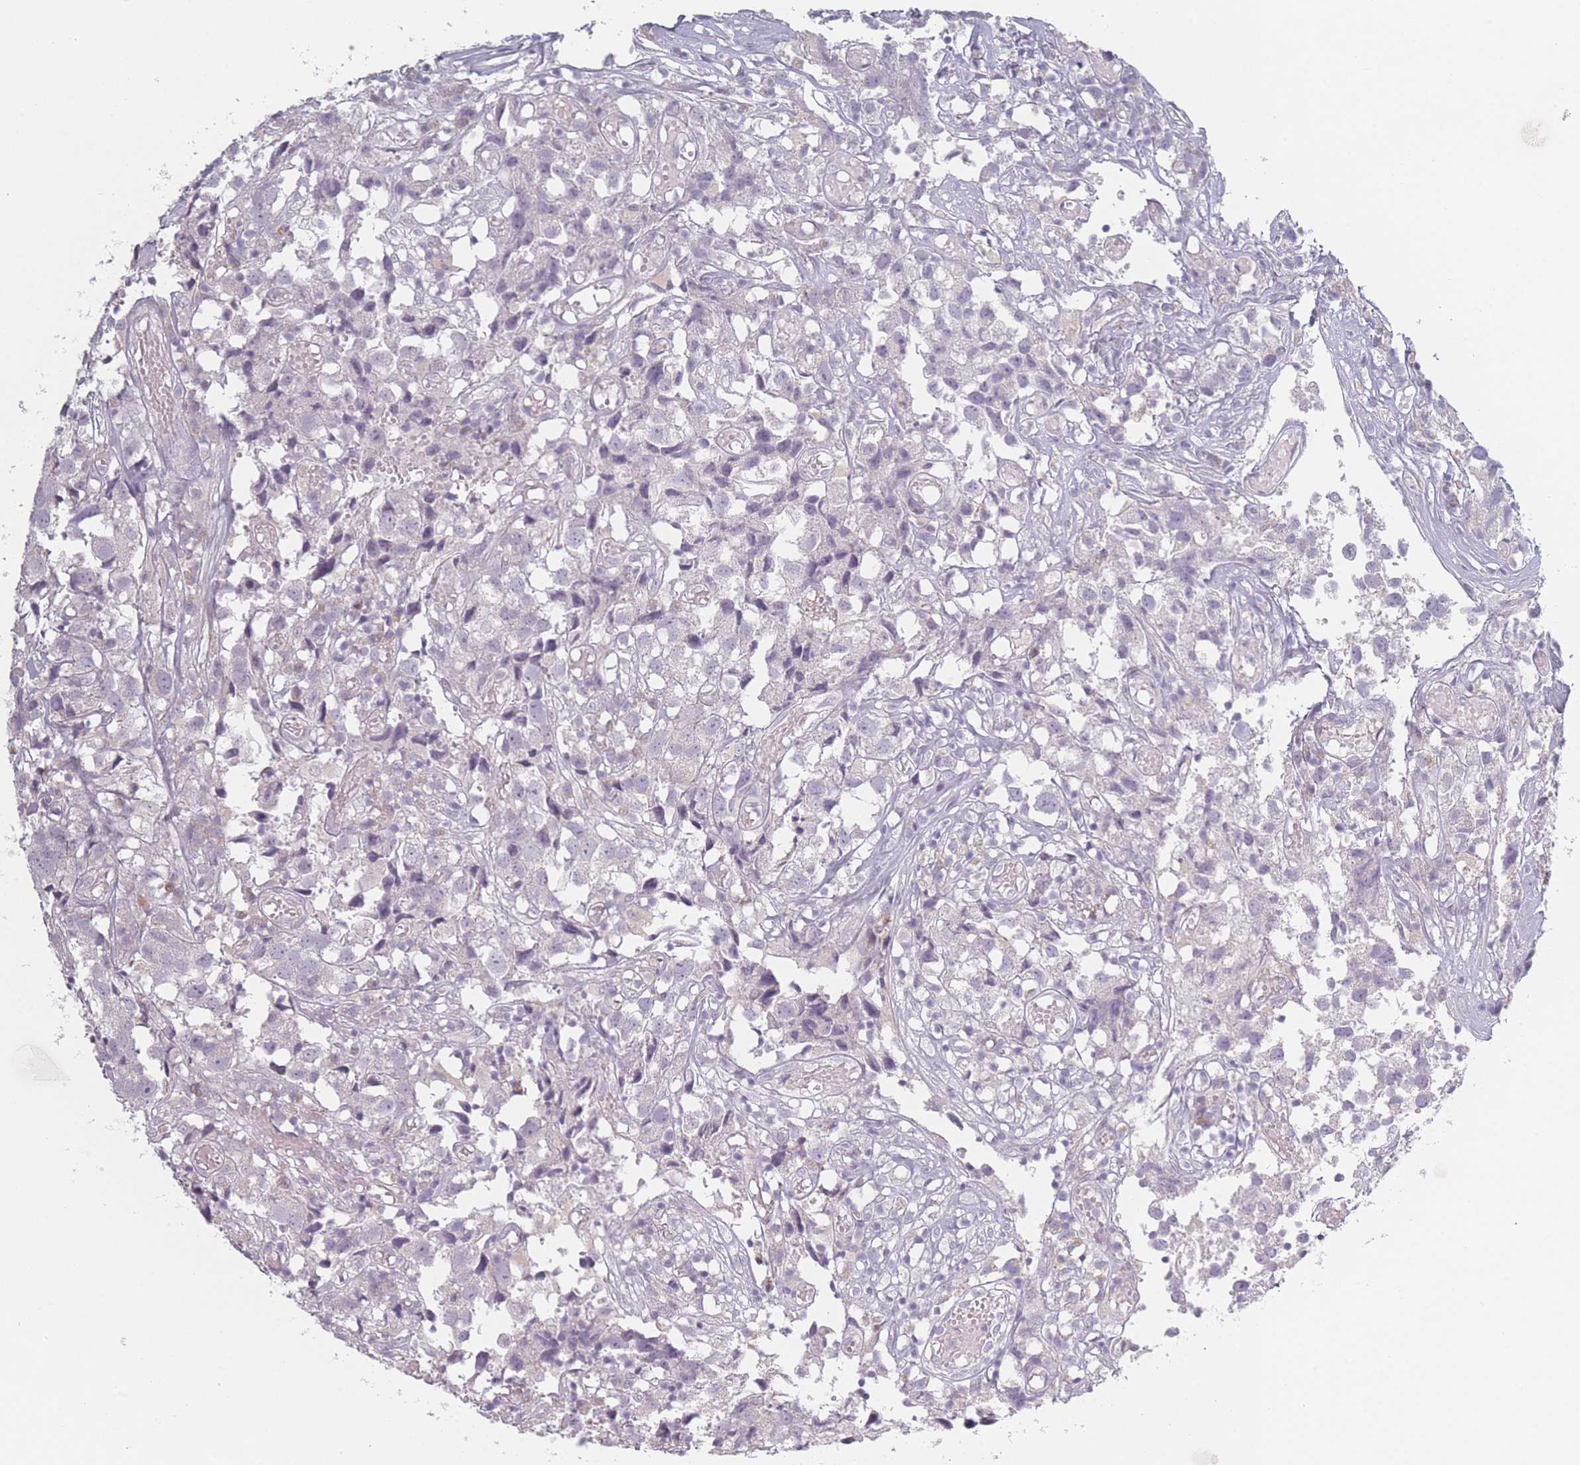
{"staining": {"intensity": "negative", "quantity": "none", "location": "none"}, "tissue": "urothelial cancer", "cell_type": "Tumor cells", "image_type": "cancer", "snomed": [{"axis": "morphology", "description": "Urothelial carcinoma, High grade"}, {"axis": "topography", "description": "Urinary bladder"}], "caption": "Tumor cells show no significant positivity in high-grade urothelial carcinoma.", "gene": "RASL10B", "patient": {"sex": "female", "age": 75}}